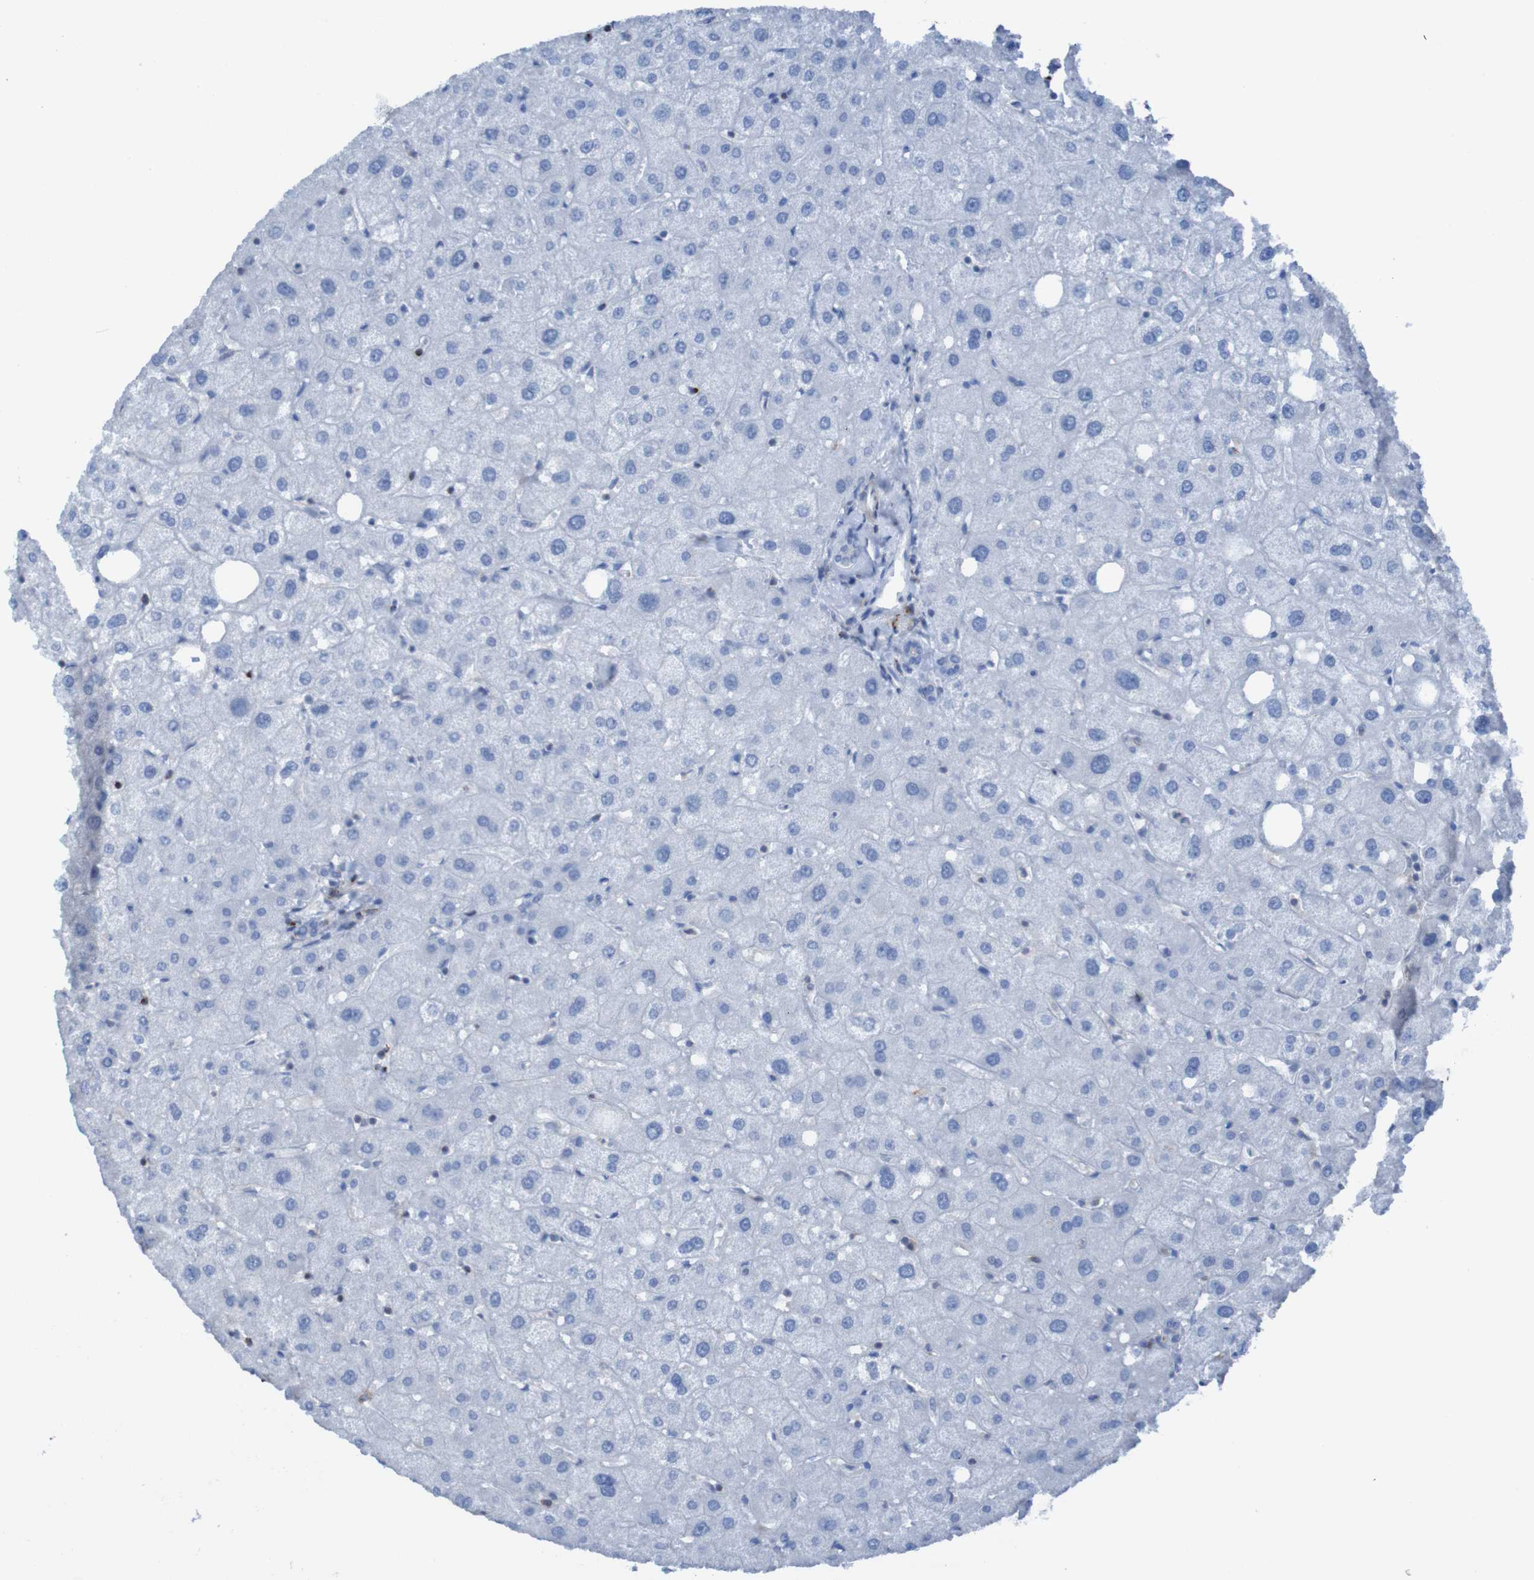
{"staining": {"intensity": "negative", "quantity": "none", "location": "none"}, "tissue": "liver", "cell_type": "Cholangiocytes", "image_type": "normal", "snomed": [{"axis": "morphology", "description": "Normal tissue, NOS"}, {"axis": "topography", "description": "Liver"}], "caption": "The IHC image has no significant staining in cholangiocytes of liver.", "gene": "RNF182", "patient": {"sex": "male", "age": 73}}